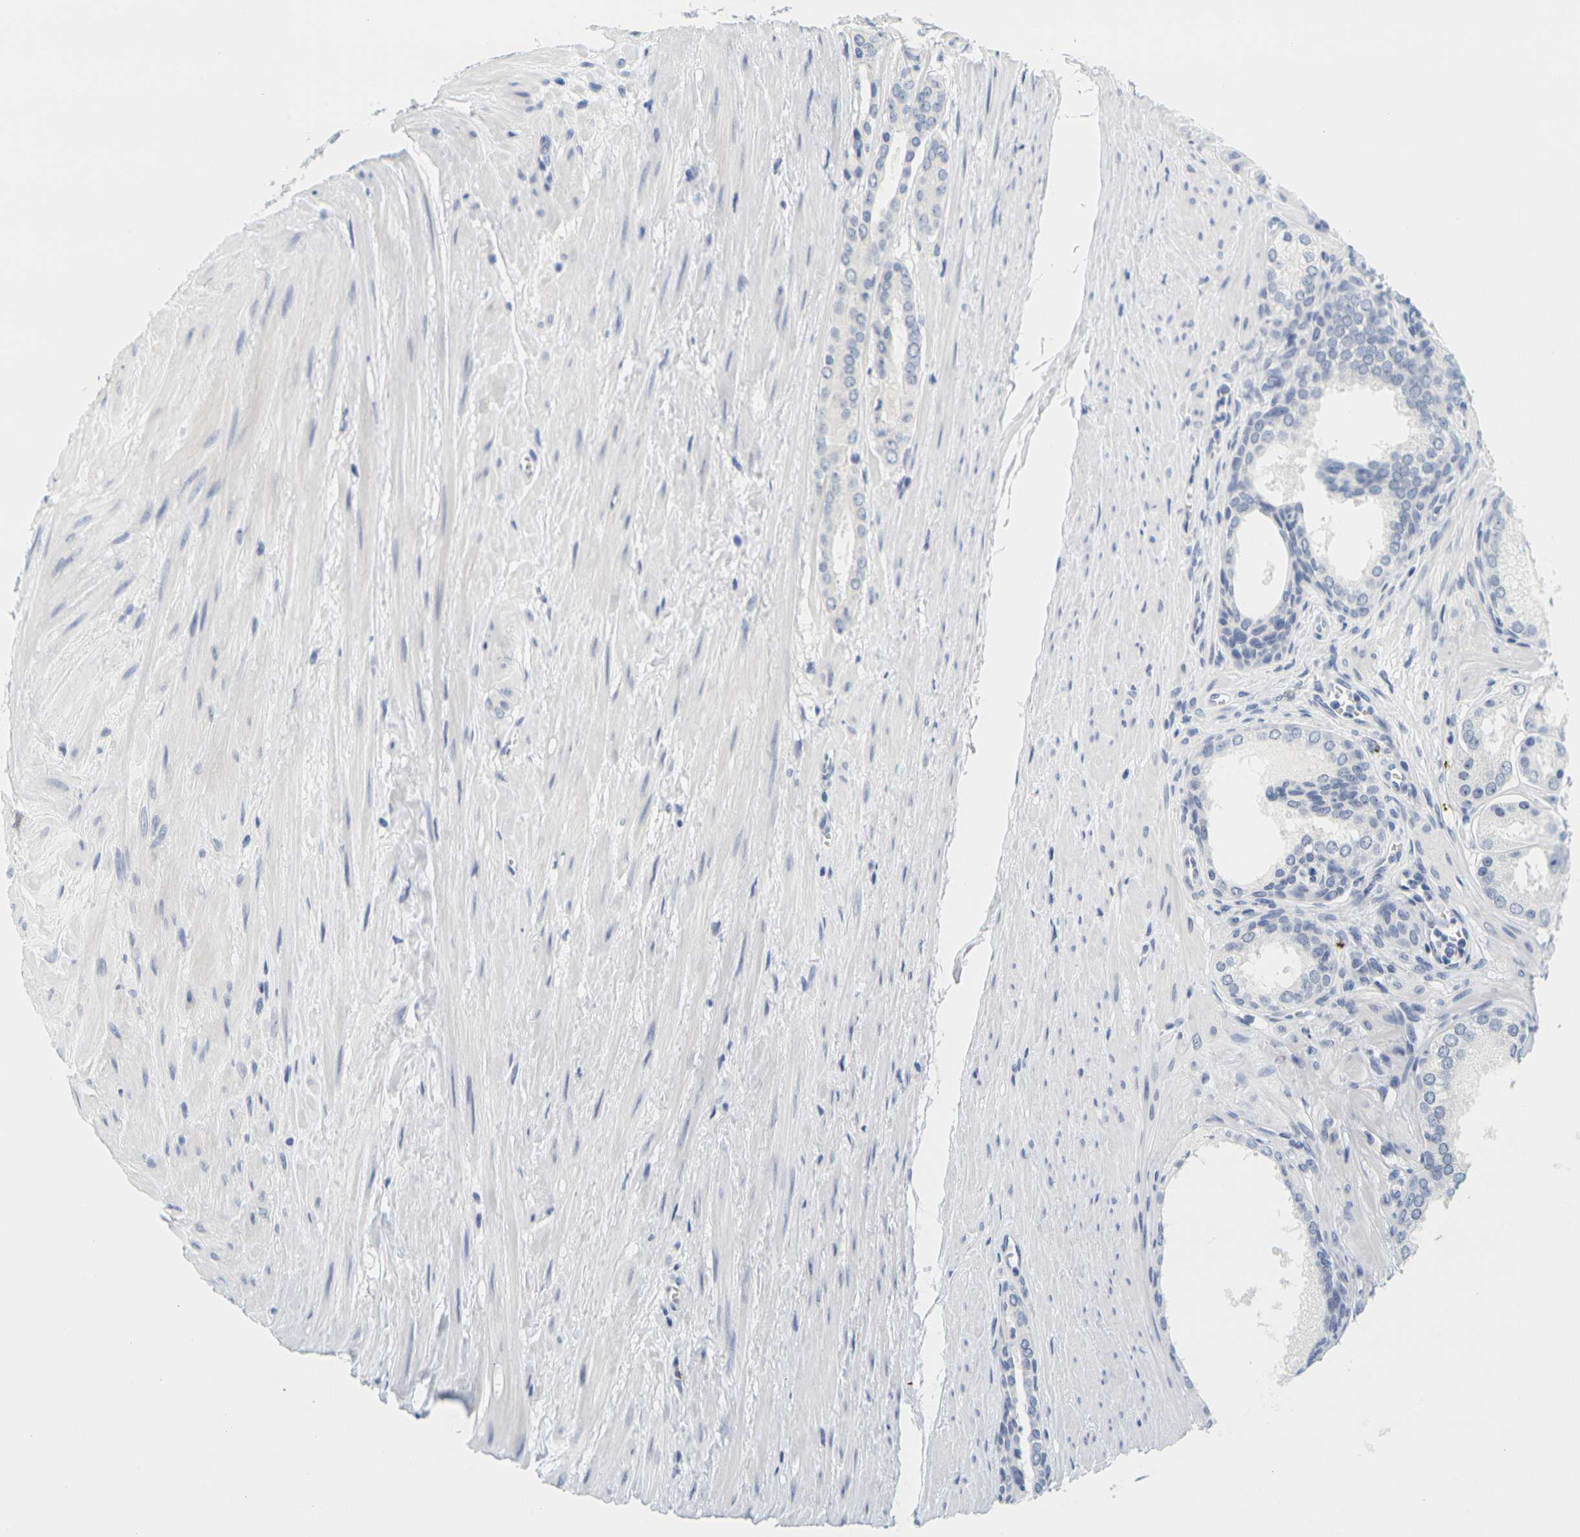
{"staining": {"intensity": "negative", "quantity": "none", "location": "none"}, "tissue": "prostate cancer", "cell_type": "Tumor cells", "image_type": "cancer", "snomed": [{"axis": "morphology", "description": "Adenocarcinoma, Low grade"}, {"axis": "topography", "description": "Prostate"}], "caption": "High power microscopy micrograph of an immunohistochemistry (IHC) histopathology image of prostate cancer, revealing no significant staining in tumor cells.", "gene": "HLA-DOB", "patient": {"sex": "male", "age": 57}}